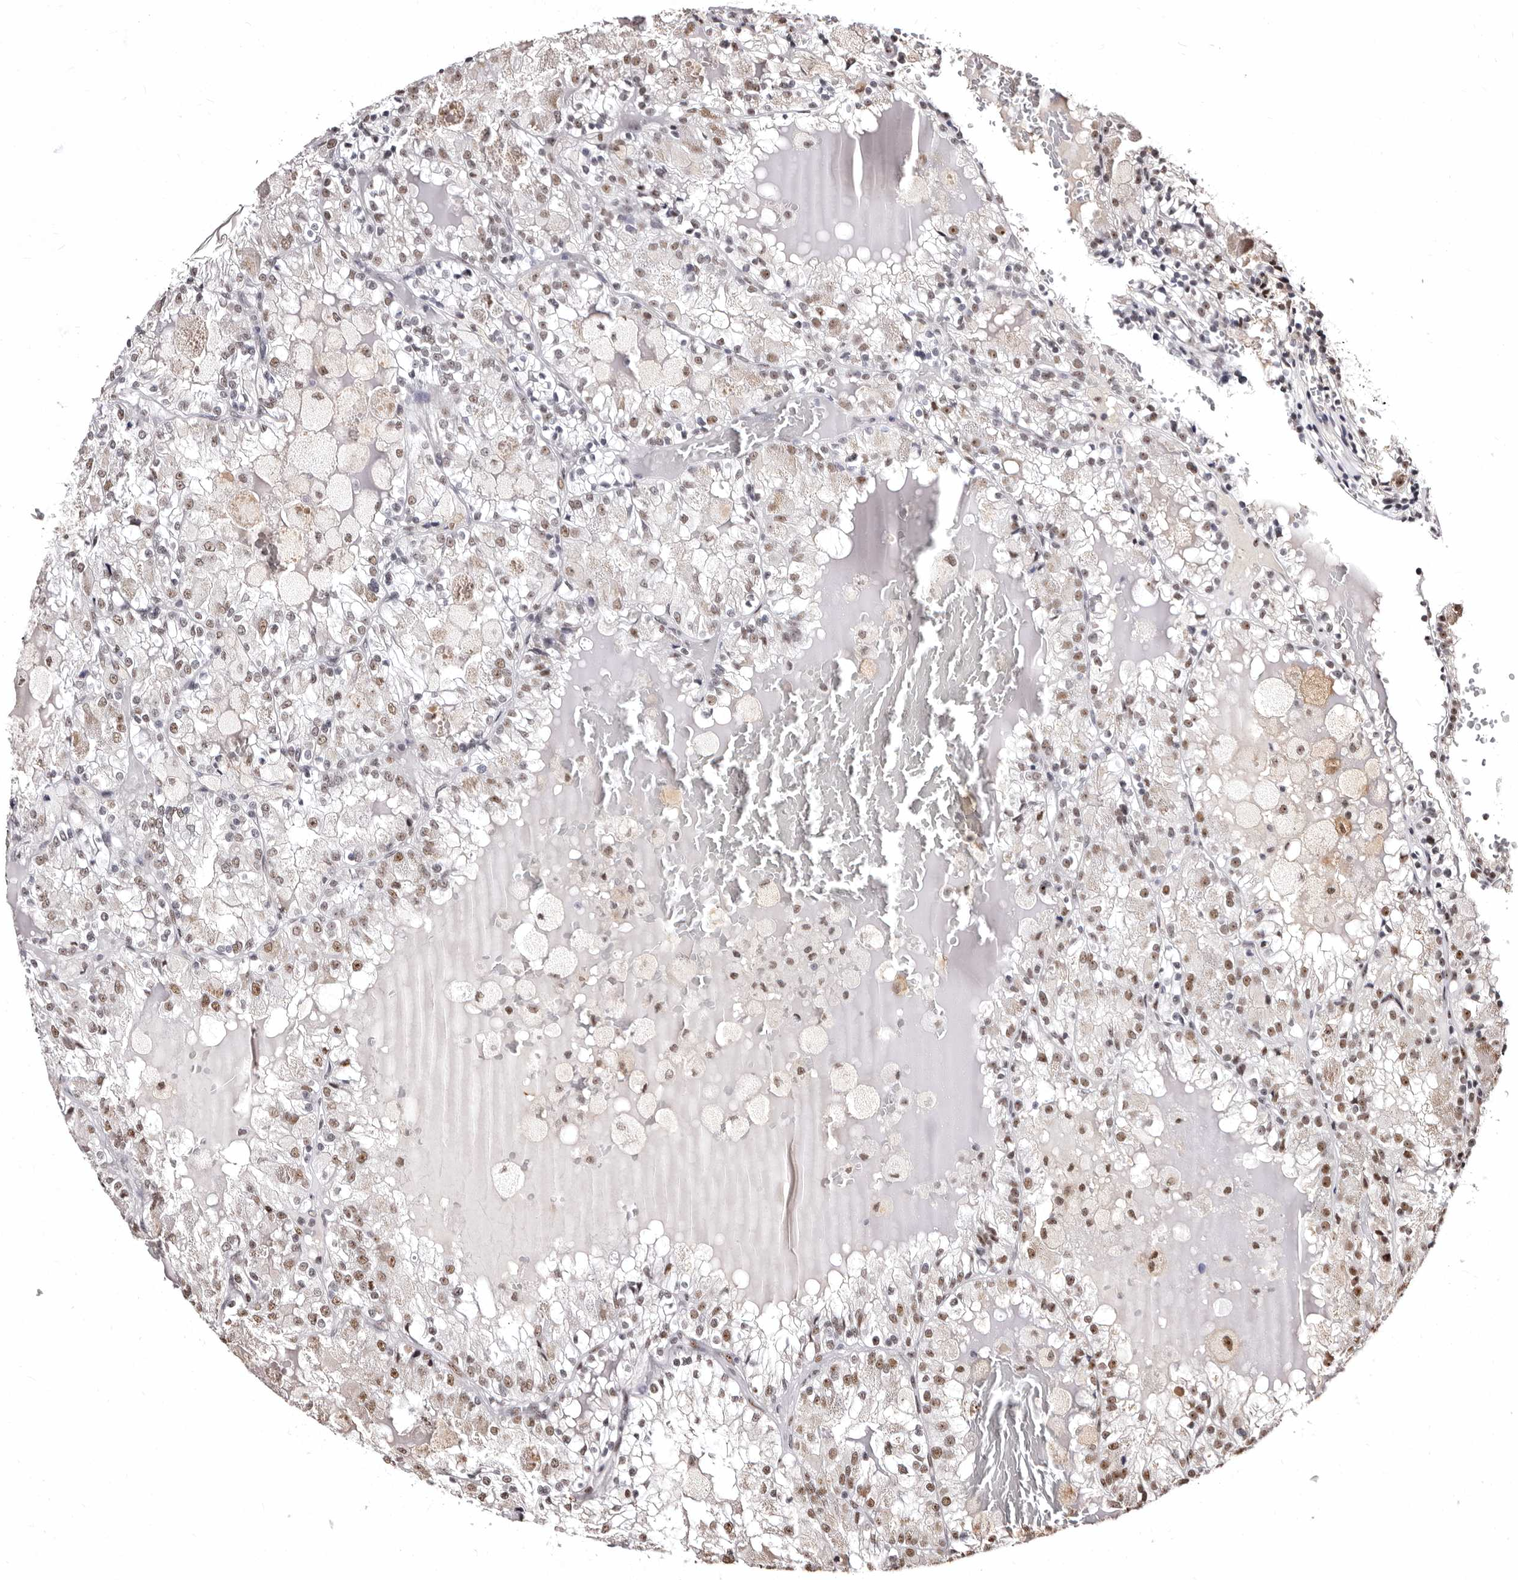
{"staining": {"intensity": "moderate", "quantity": ">75%", "location": "nuclear"}, "tissue": "renal cancer", "cell_type": "Tumor cells", "image_type": "cancer", "snomed": [{"axis": "morphology", "description": "Adenocarcinoma, NOS"}, {"axis": "topography", "description": "Kidney"}], "caption": "An IHC histopathology image of neoplastic tissue is shown. Protein staining in brown shows moderate nuclear positivity in renal cancer within tumor cells.", "gene": "ANAPC11", "patient": {"sex": "female", "age": 56}}